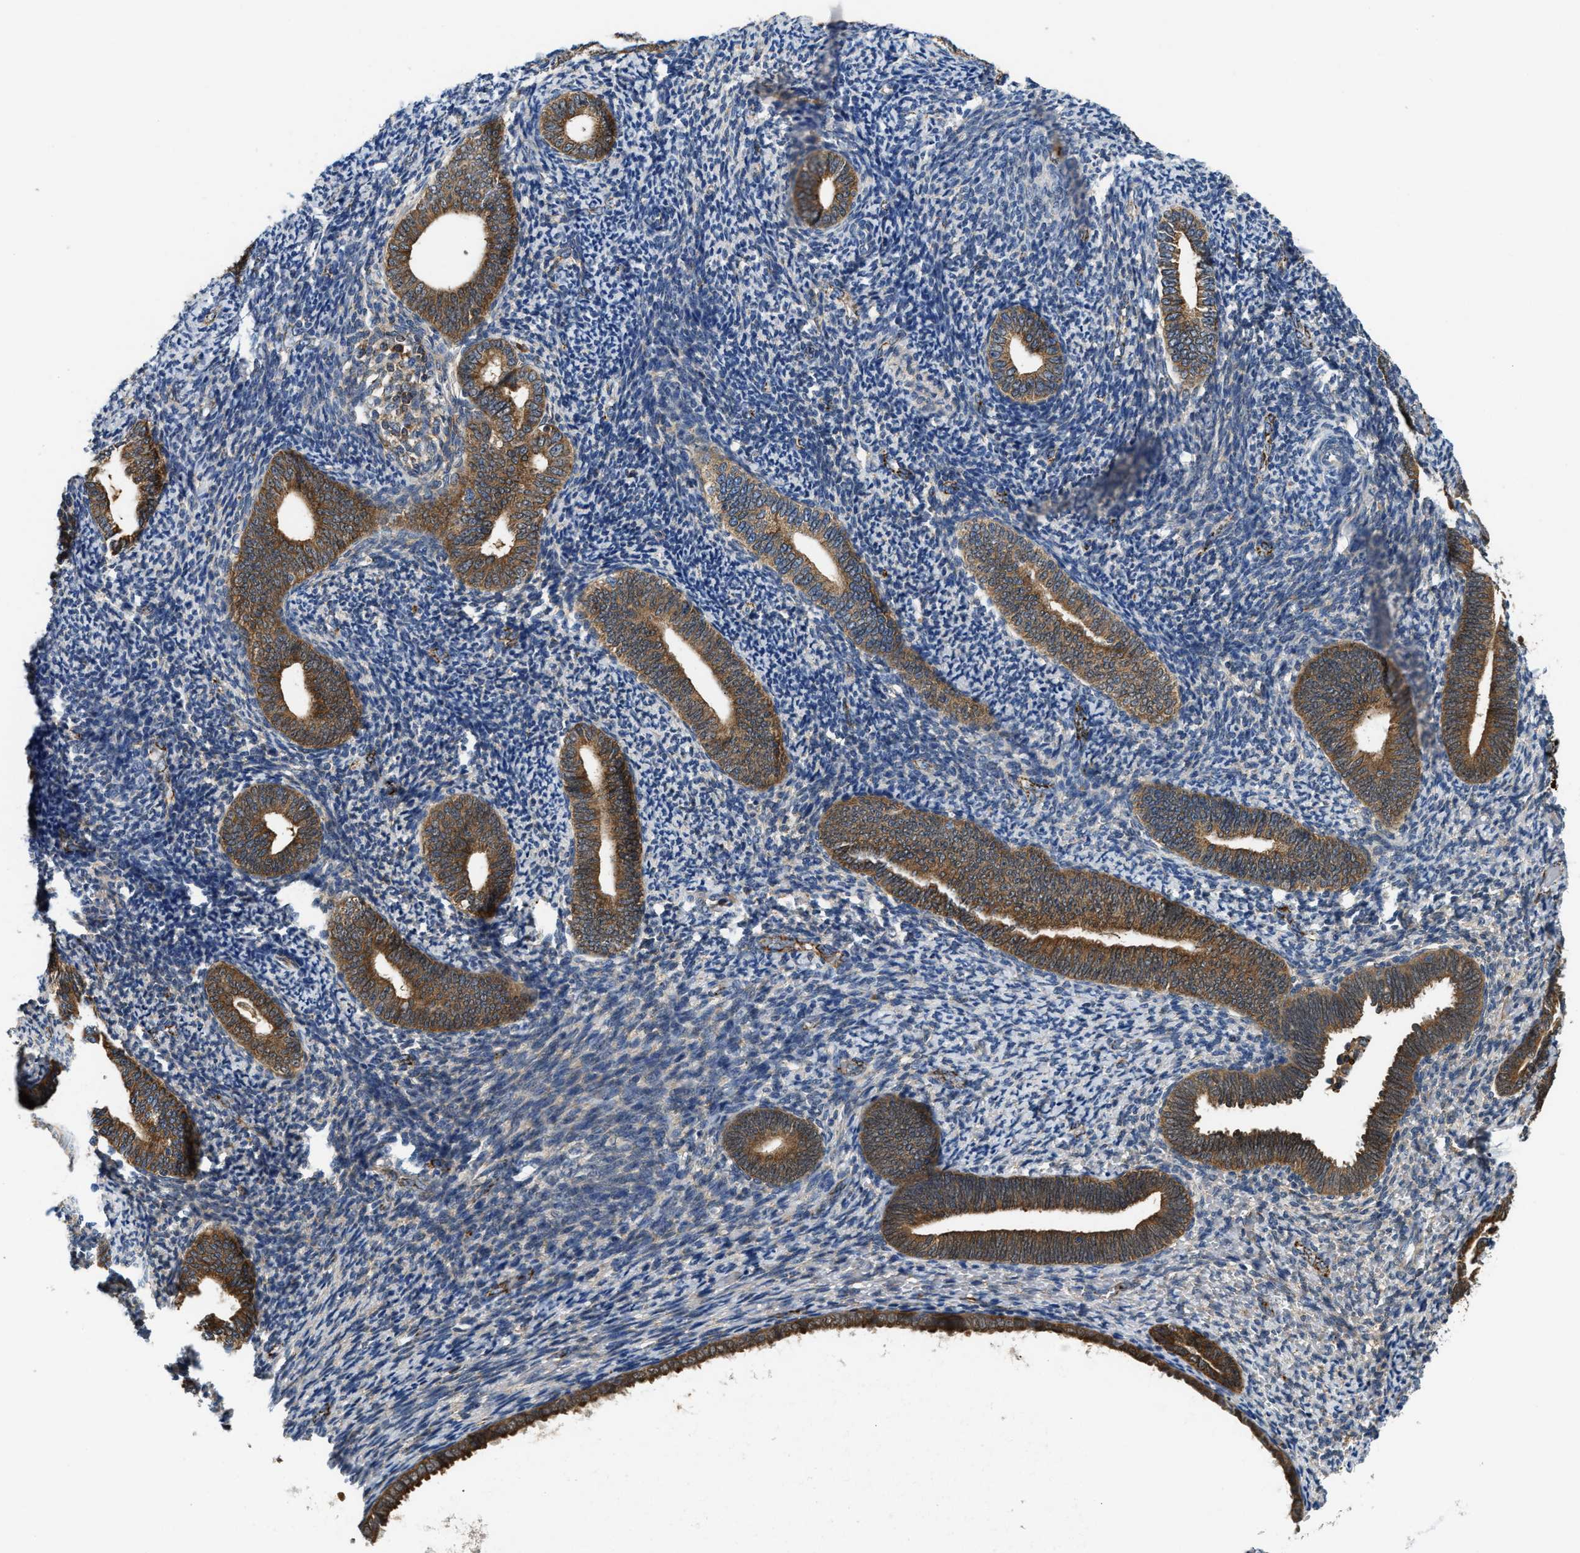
{"staining": {"intensity": "weak", "quantity": "<25%", "location": "cytoplasmic/membranous"}, "tissue": "endometrium", "cell_type": "Cells in endometrial stroma", "image_type": "normal", "snomed": [{"axis": "morphology", "description": "Normal tissue, NOS"}, {"axis": "topography", "description": "Endometrium"}], "caption": "High power microscopy image of an IHC micrograph of unremarkable endometrium, revealing no significant positivity in cells in endometrial stroma.", "gene": "CCM2", "patient": {"sex": "female", "age": 66}}